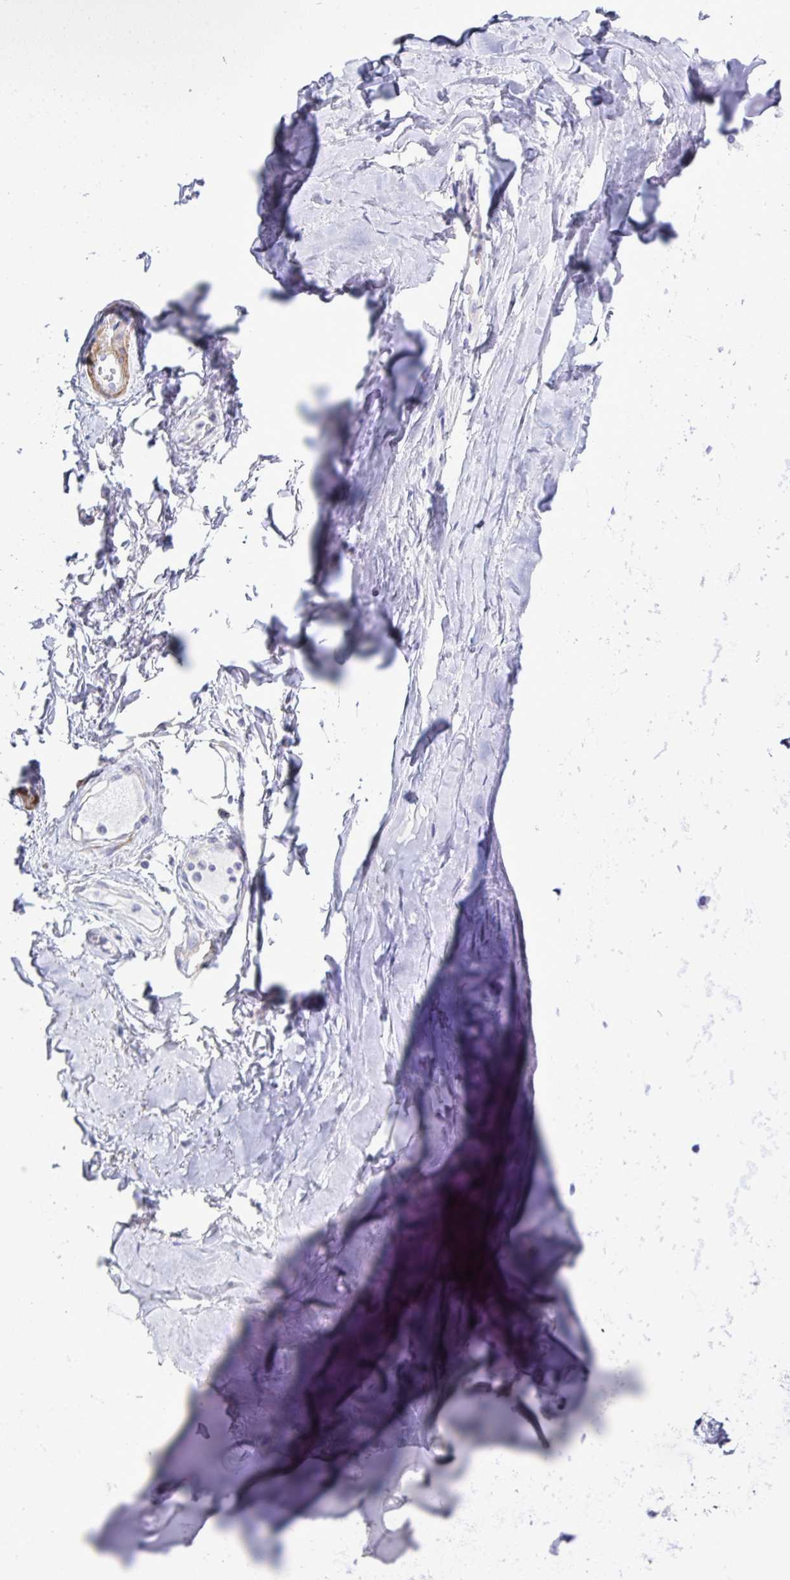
{"staining": {"intensity": "negative", "quantity": "none", "location": "none"}, "tissue": "adipose tissue", "cell_type": "Adipocytes", "image_type": "normal", "snomed": [{"axis": "morphology", "description": "Normal tissue, NOS"}, {"axis": "topography", "description": "Cartilage tissue"}, {"axis": "topography", "description": "Nasopharynx"}, {"axis": "topography", "description": "Thyroid gland"}], "caption": "DAB (3,3'-diaminobenzidine) immunohistochemical staining of normal adipose tissue shows no significant expression in adipocytes. (DAB immunohistochemistry (IHC), high magnification).", "gene": "MED11", "patient": {"sex": "male", "age": 63}}